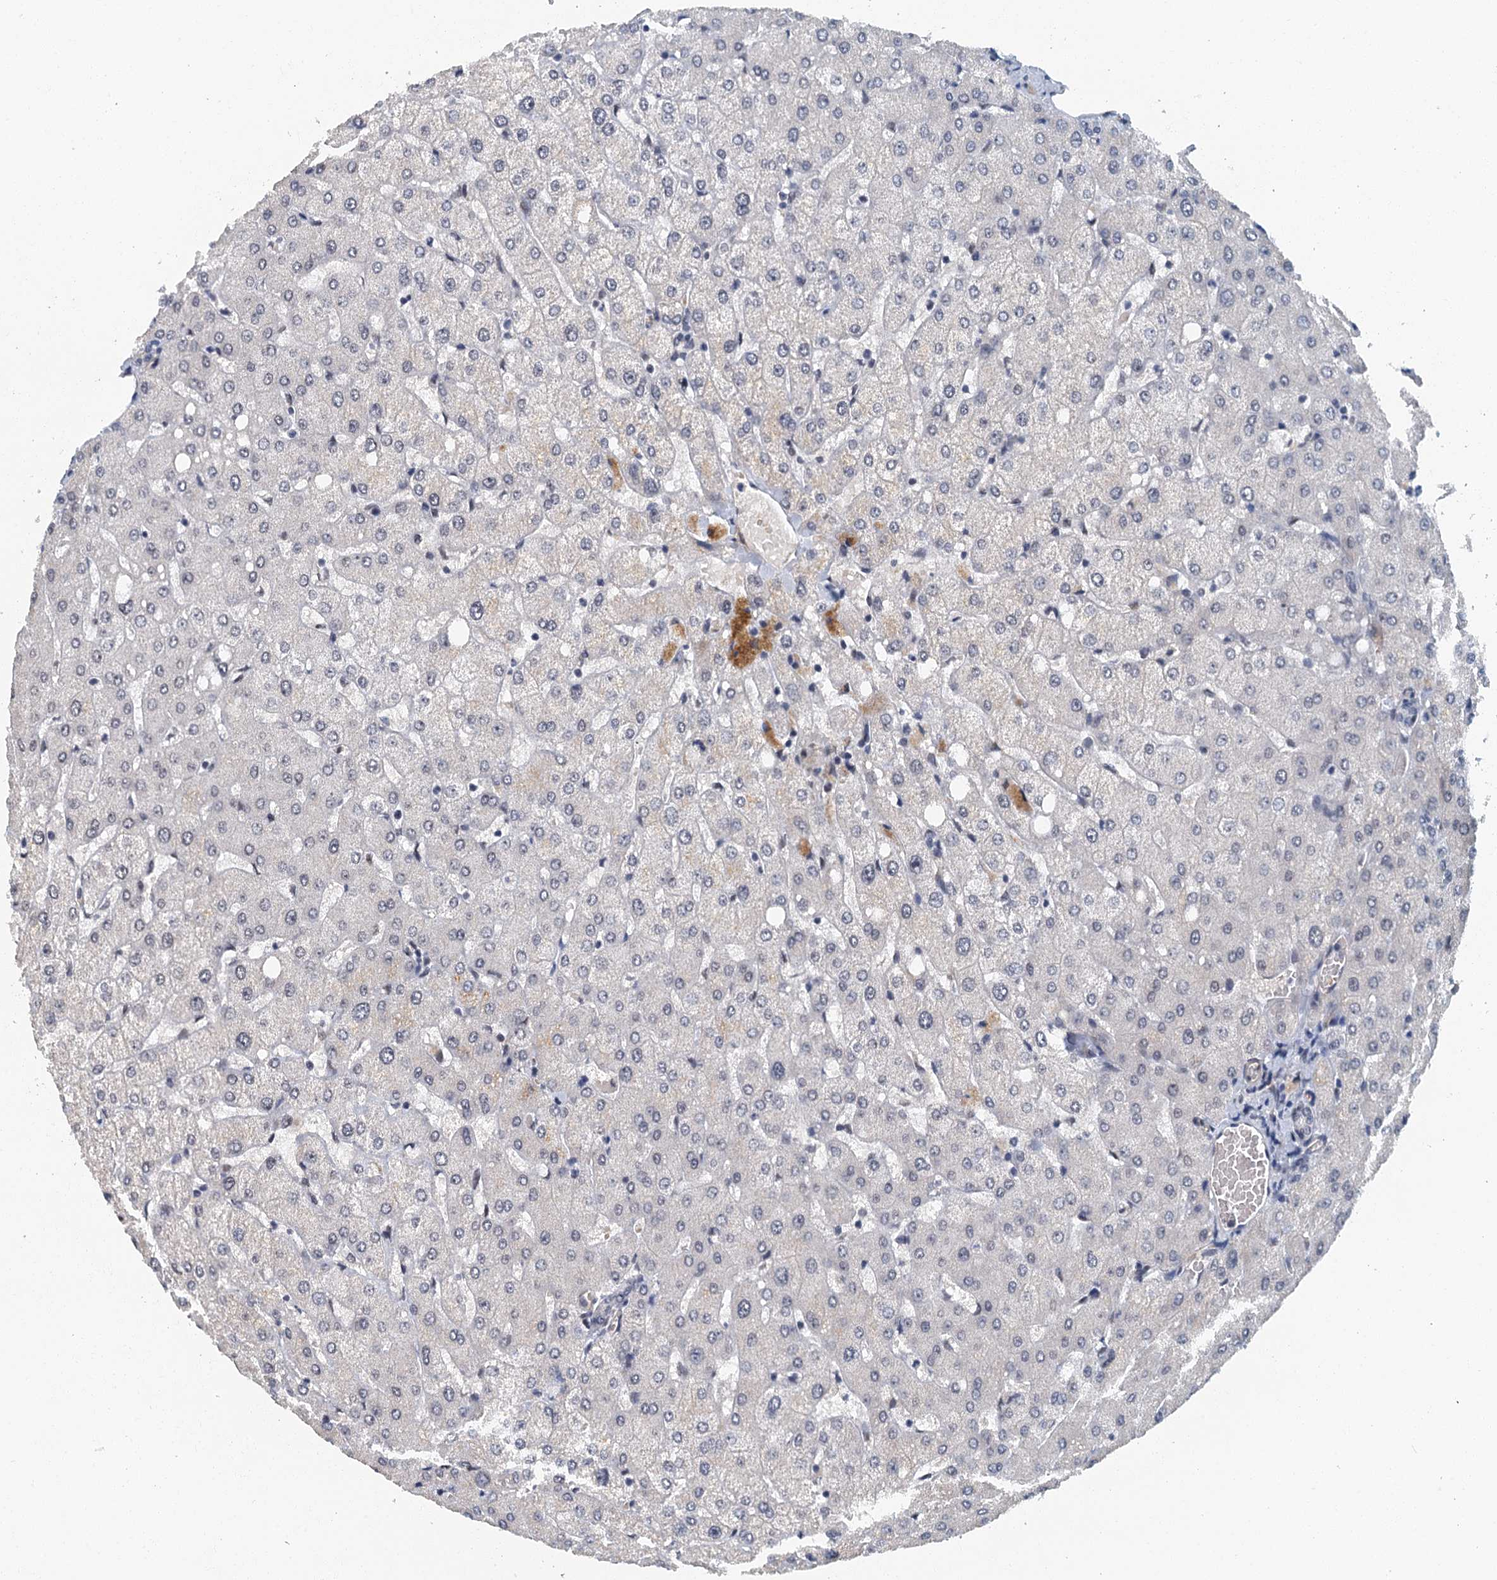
{"staining": {"intensity": "negative", "quantity": "none", "location": "none"}, "tissue": "liver", "cell_type": "Cholangiocytes", "image_type": "normal", "snomed": [{"axis": "morphology", "description": "Normal tissue, NOS"}, {"axis": "topography", "description": "Liver"}], "caption": "Immunohistochemical staining of benign human liver reveals no significant staining in cholangiocytes.", "gene": "GADL1", "patient": {"sex": "female", "age": 54}}